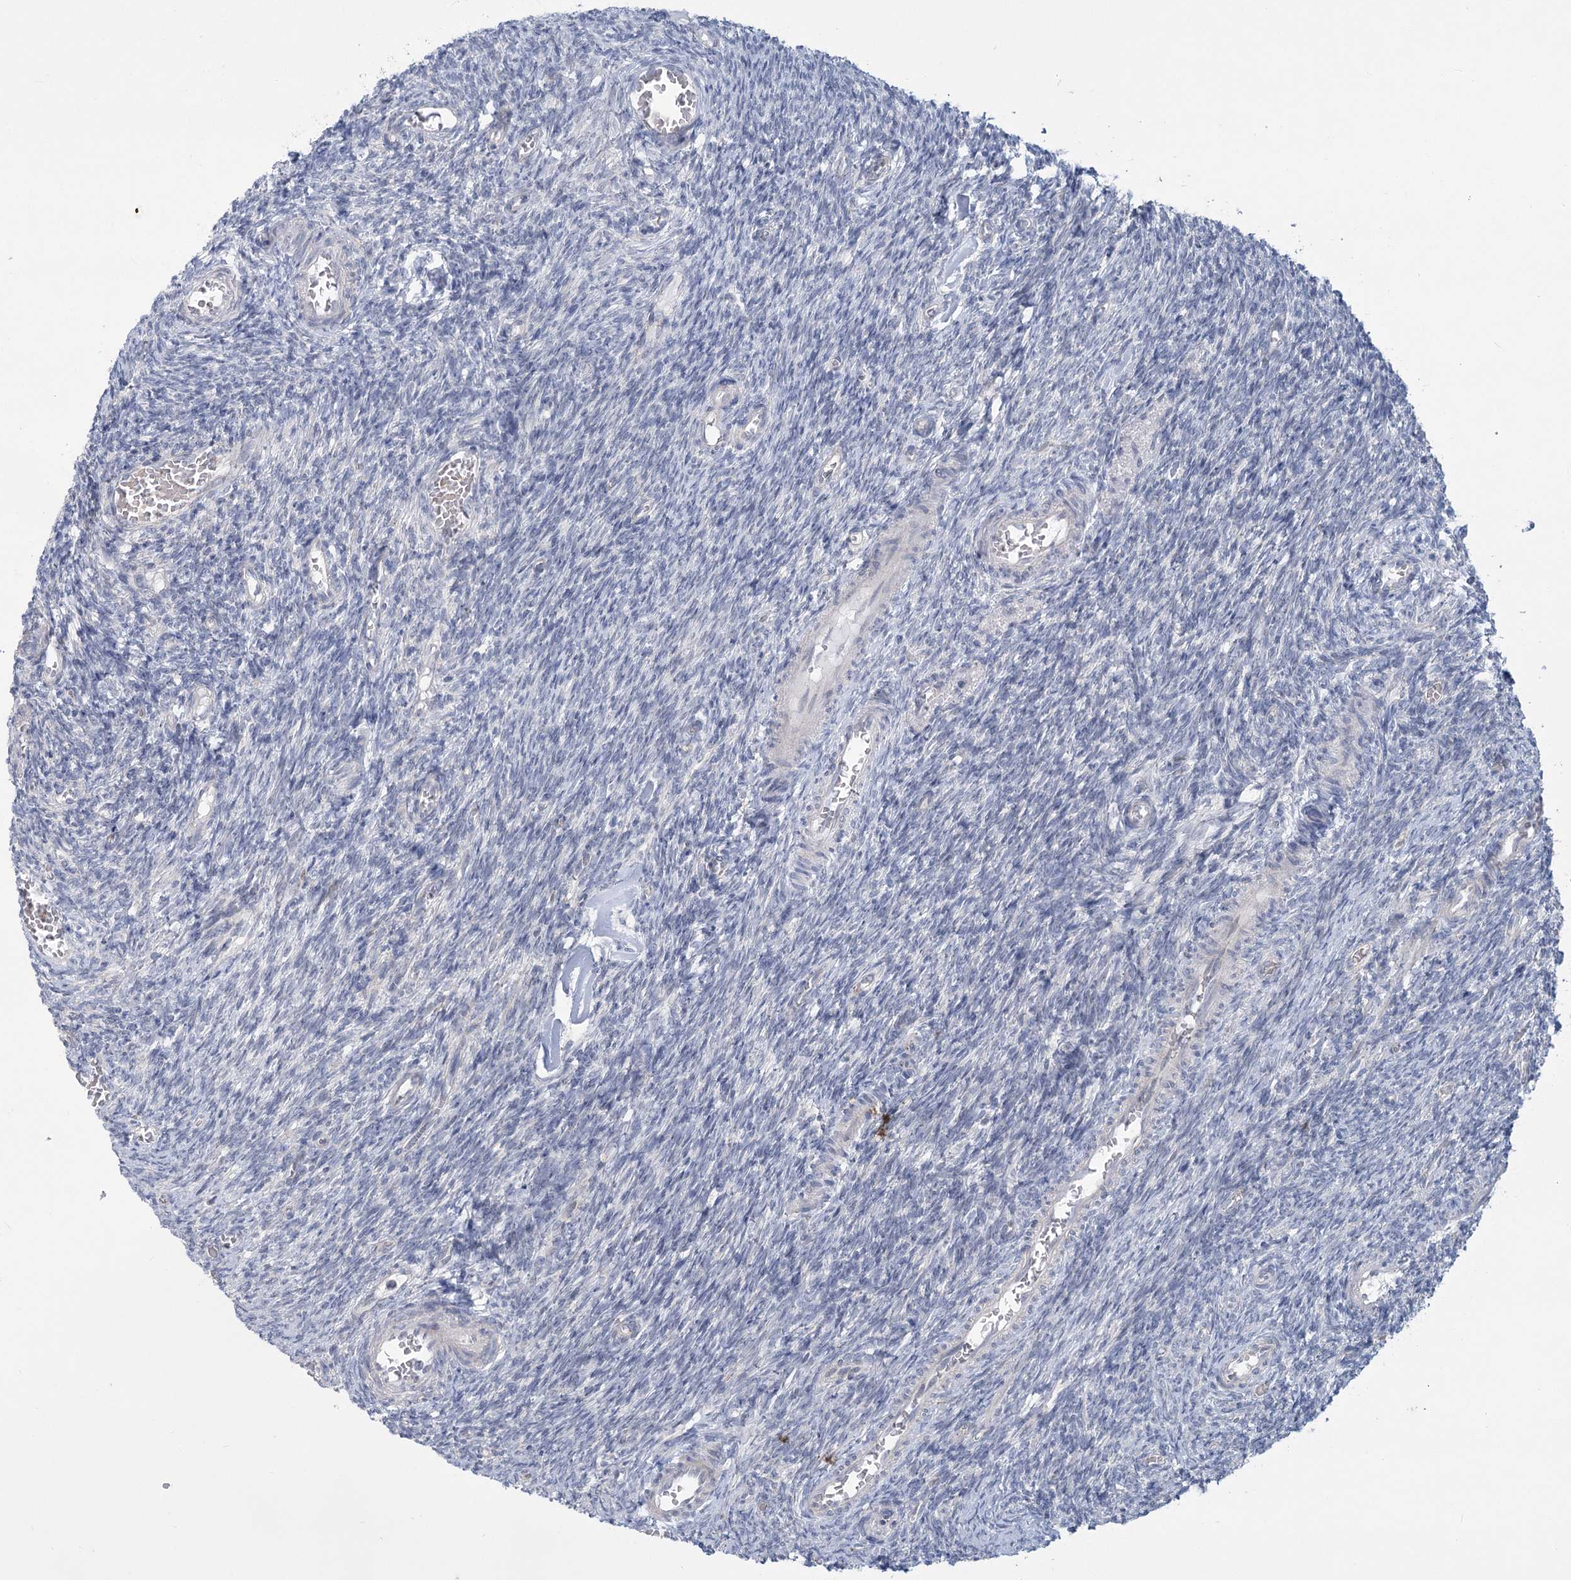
{"staining": {"intensity": "negative", "quantity": "none", "location": "none"}, "tissue": "ovary", "cell_type": "Ovarian stroma cells", "image_type": "normal", "snomed": [{"axis": "morphology", "description": "Normal tissue, NOS"}, {"axis": "topography", "description": "Ovary"}], "caption": "The micrograph exhibits no significant positivity in ovarian stroma cells of ovary. The staining was performed using DAB (3,3'-diaminobenzidine) to visualize the protein expression in brown, while the nuclei were stained in blue with hematoxylin (Magnification: 20x).", "gene": "MTG1", "patient": {"sex": "female", "age": 27}}